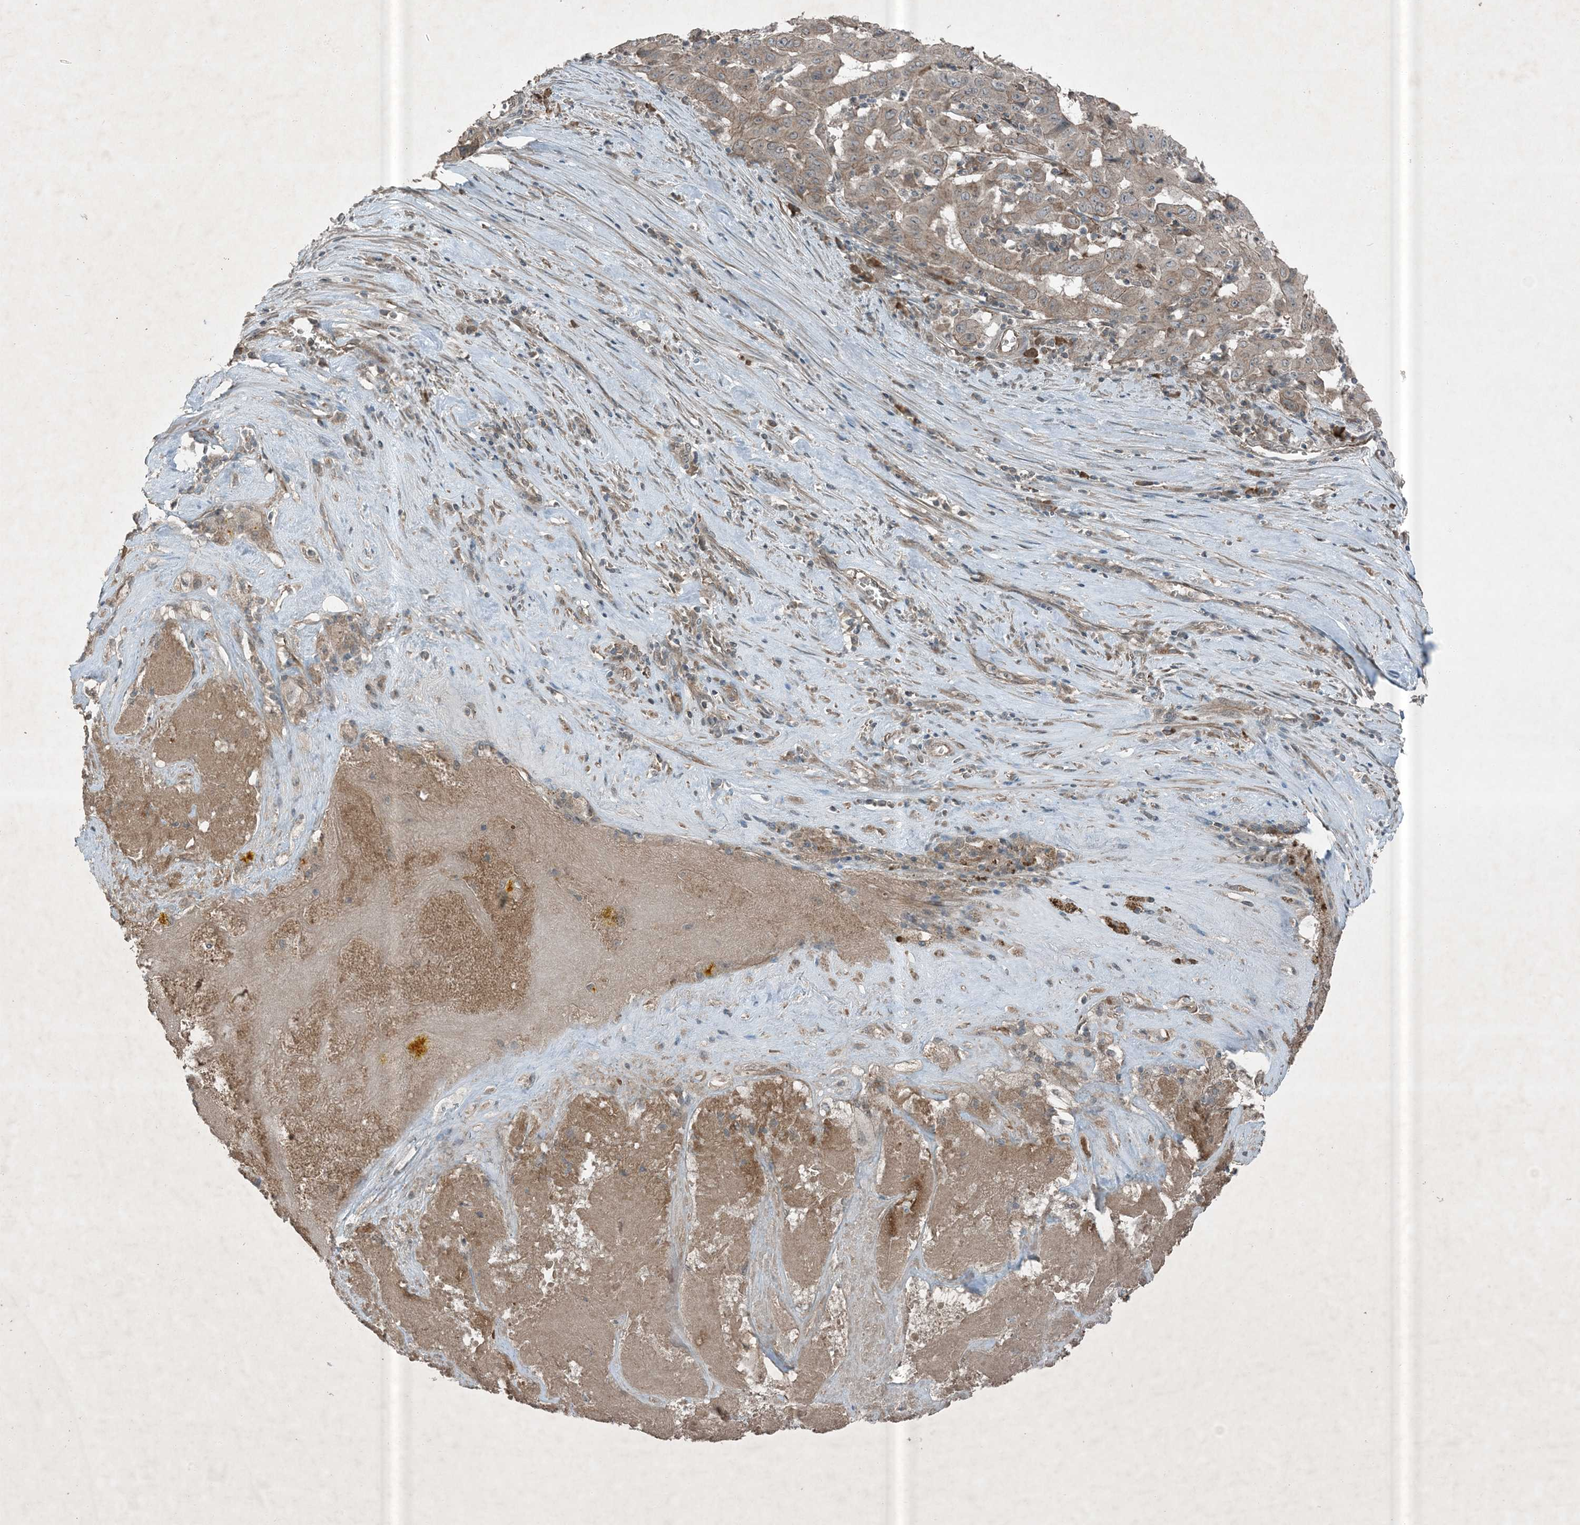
{"staining": {"intensity": "weak", "quantity": ">75%", "location": "cytoplasmic/membranous"}, "tissue": "pancreatic cancer", "cell_type": "Tumor cells", "image_type": "cancer", "snomed": [{"axis": "morphology", "description": "Adenocarcinoma, NOS"}, {"axis": "topography", "description": "Pancreas"}], "caption": "This image demonstrates immunohistochemistry (IHC) staining of human pancreatic cancer (adenocarcinoma), with low weak cytoplasmic/membranous positivity in about >75% of tumor cells.", "gene": "MDN1", "patient": {"sex": "male", "age": 63}}